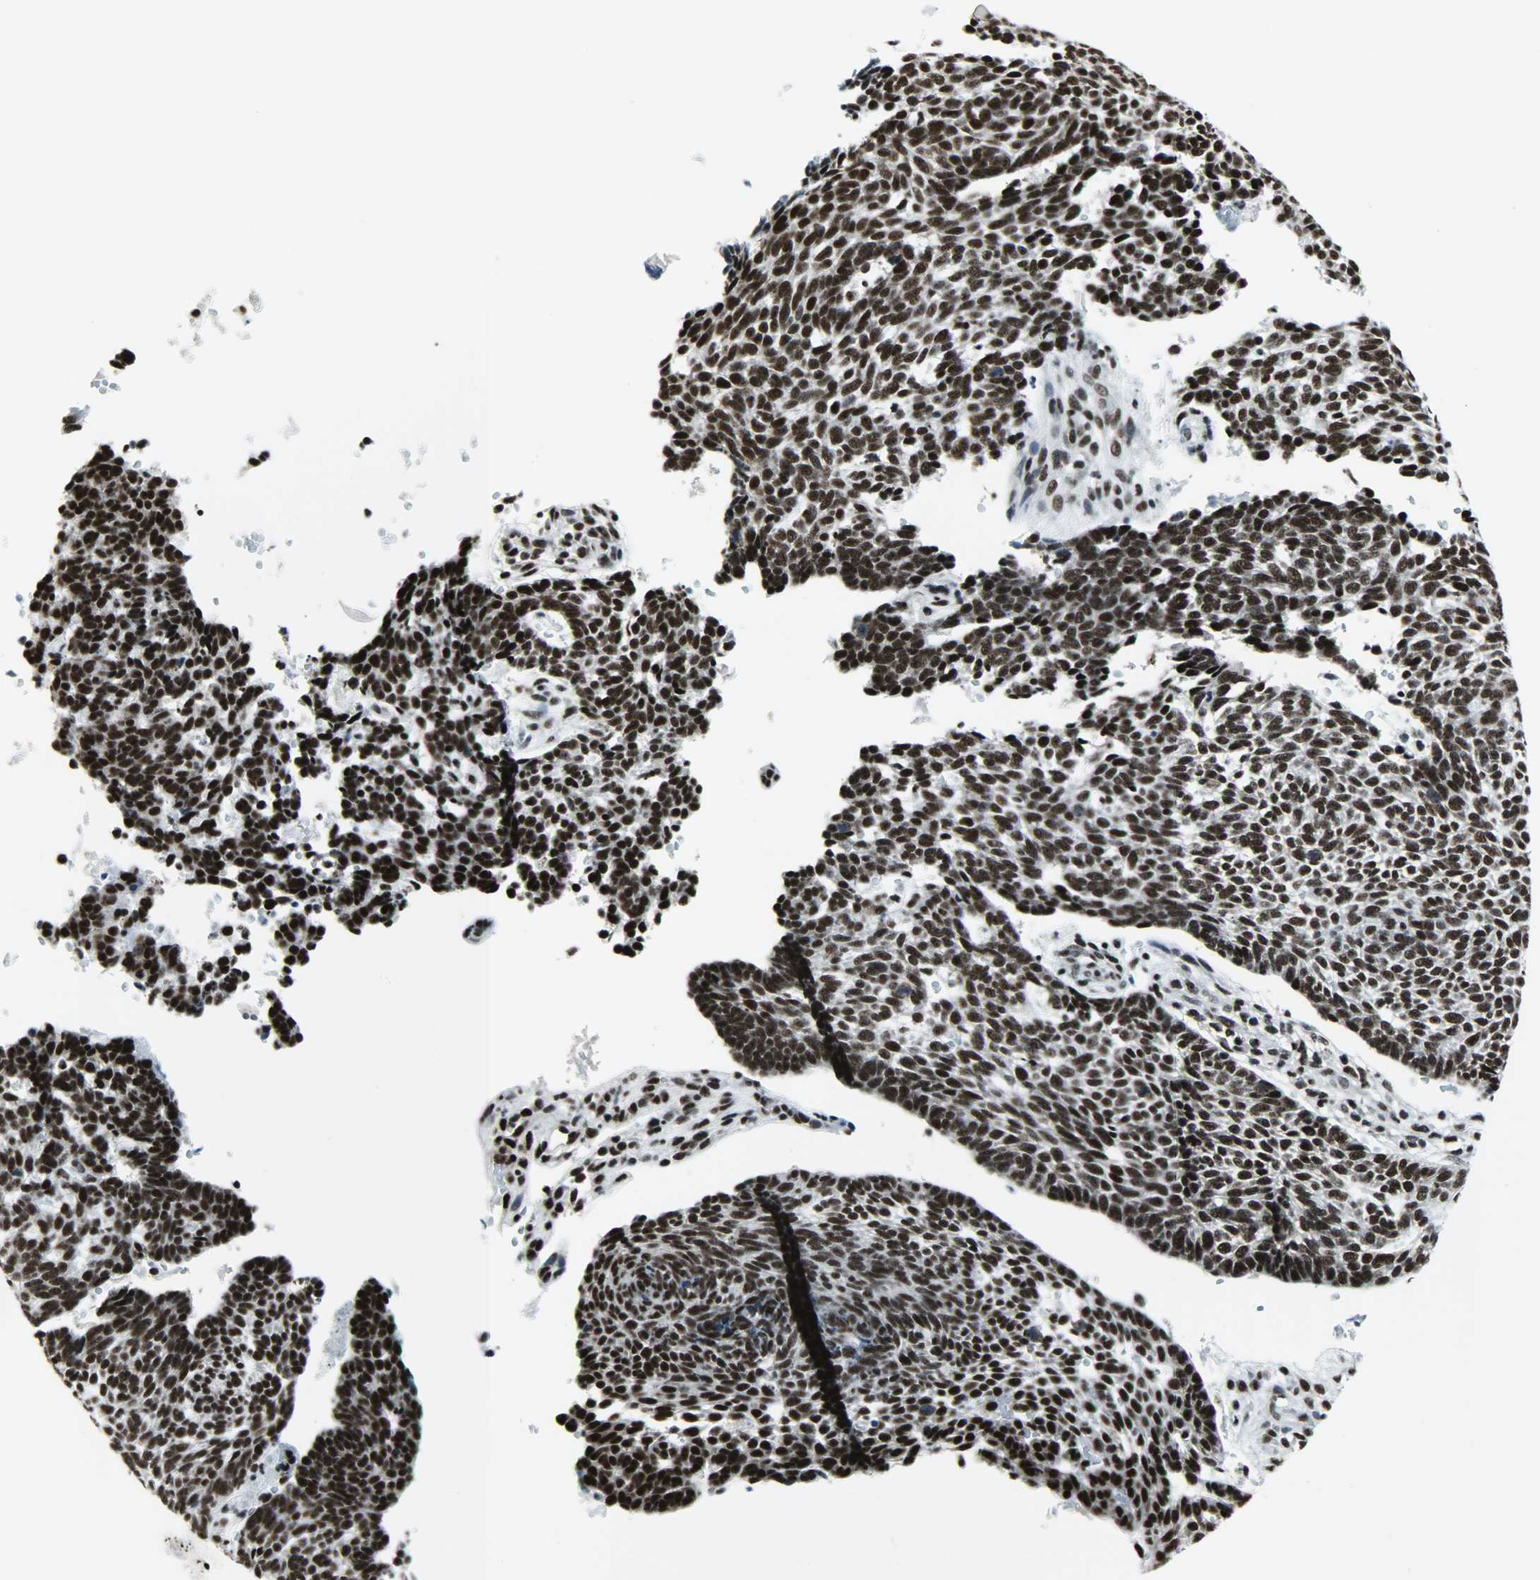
{"staining": {"intensity": "strong", "quantity": ">75%", "location": "nuclear"}, "tissue": "skin cancer", "cell_type": "Tumor cells", "image_type": "cancer", "snomed": [{"axis": "morphology", "description": "Normal tissue, NOS"}, {"axis": "morphology", "description": "Basal cell carcinoma"}, {"axis": "topography", "description": "Skin"}], "caption": "A histopathology image of human basal cell carcinoma (skin) stained for a protein displays strong nuclear brown staining in tumor cells.", "gene": "SNRPA", "patient": {"sex": "male", "age": 87}}